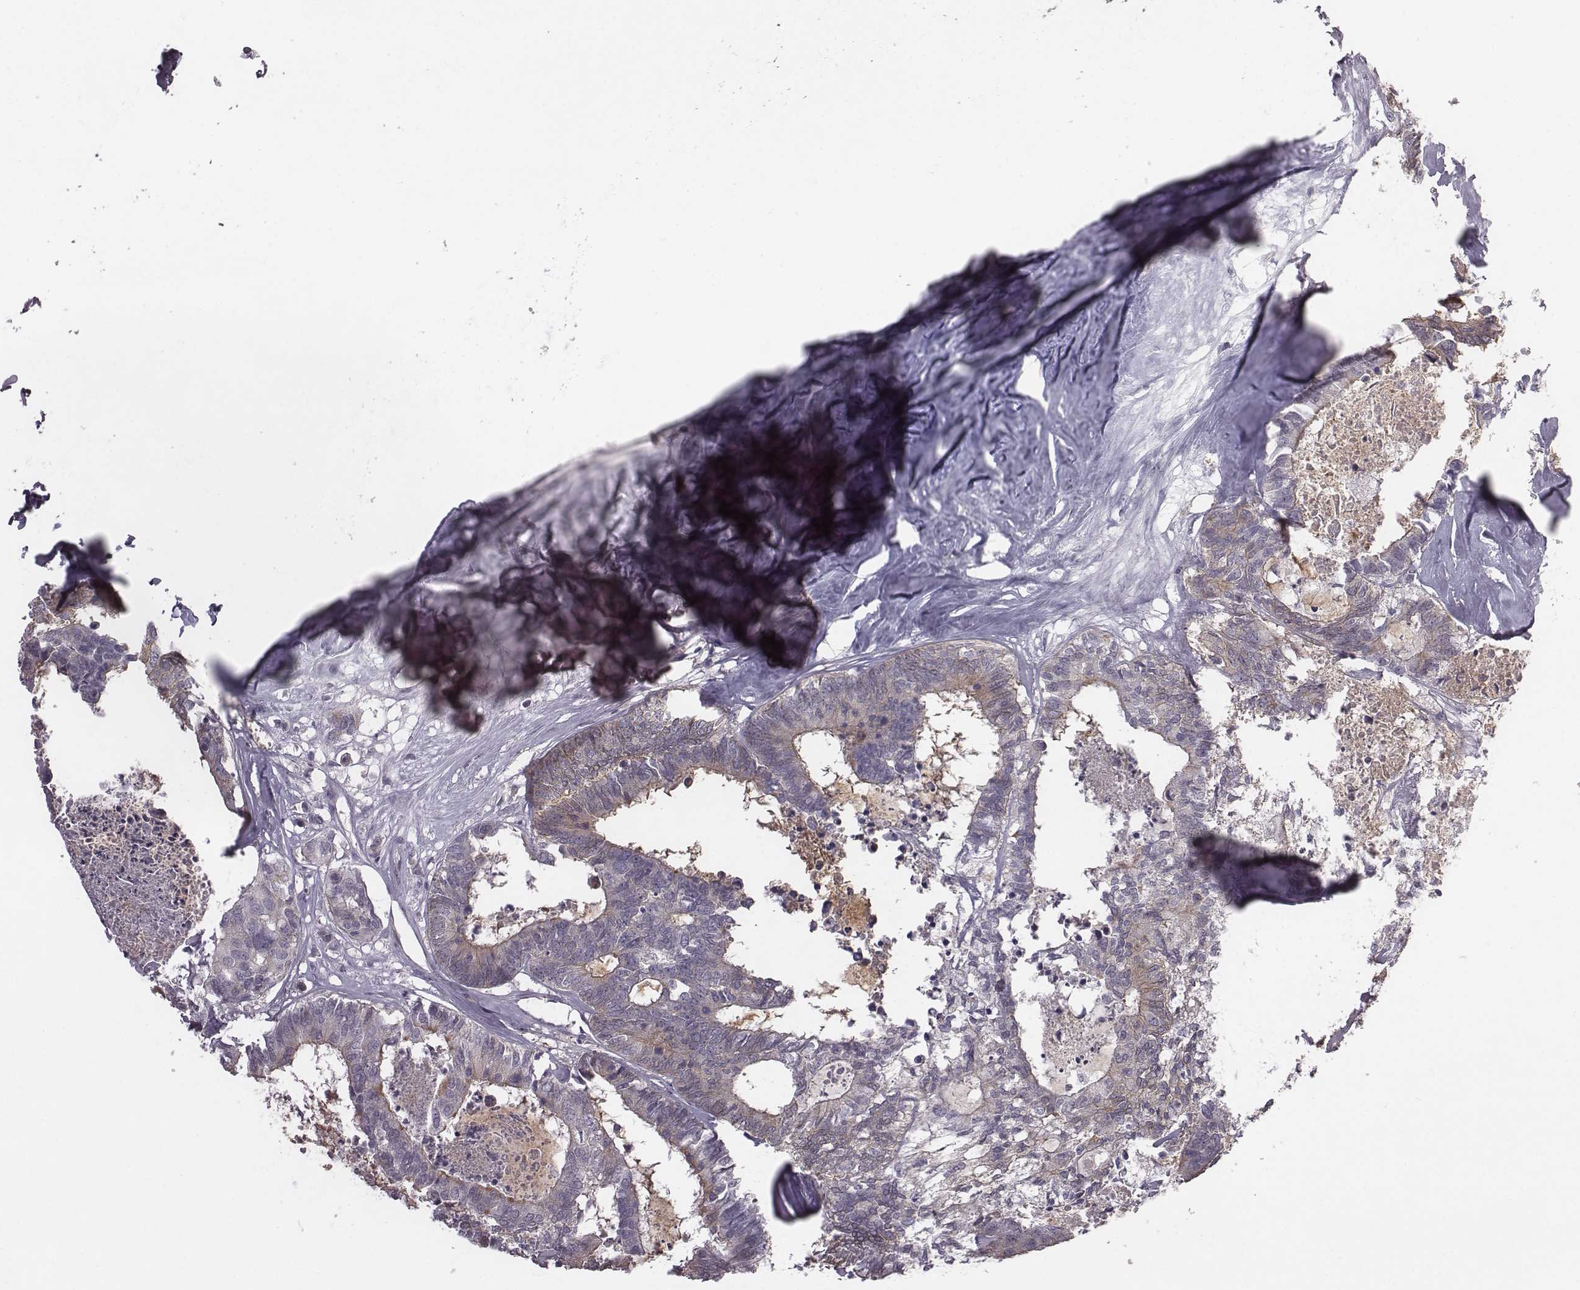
{"staining": {"intensity": "moderate", "quantity": "<25%", "location": "cytoplasmic/membranous"}, "tissue": "colorectal cancer", "cell_type": "Tumor cells", "image_type": "cancer", "snomed": [{"axis": "morphology", "description": "Adenocarcinoma, NOS"}, {"axis": "topography", "description": "Colon"}, {"axis": "topography", "description": "Rectum"}], "caption": "Moderate cytoplasmic/membranous expression is seen in about <25% of tumor cells in colorectal cancer.", "gene": "BICDL1", "patient": {"sex": "male", "age": 57}}